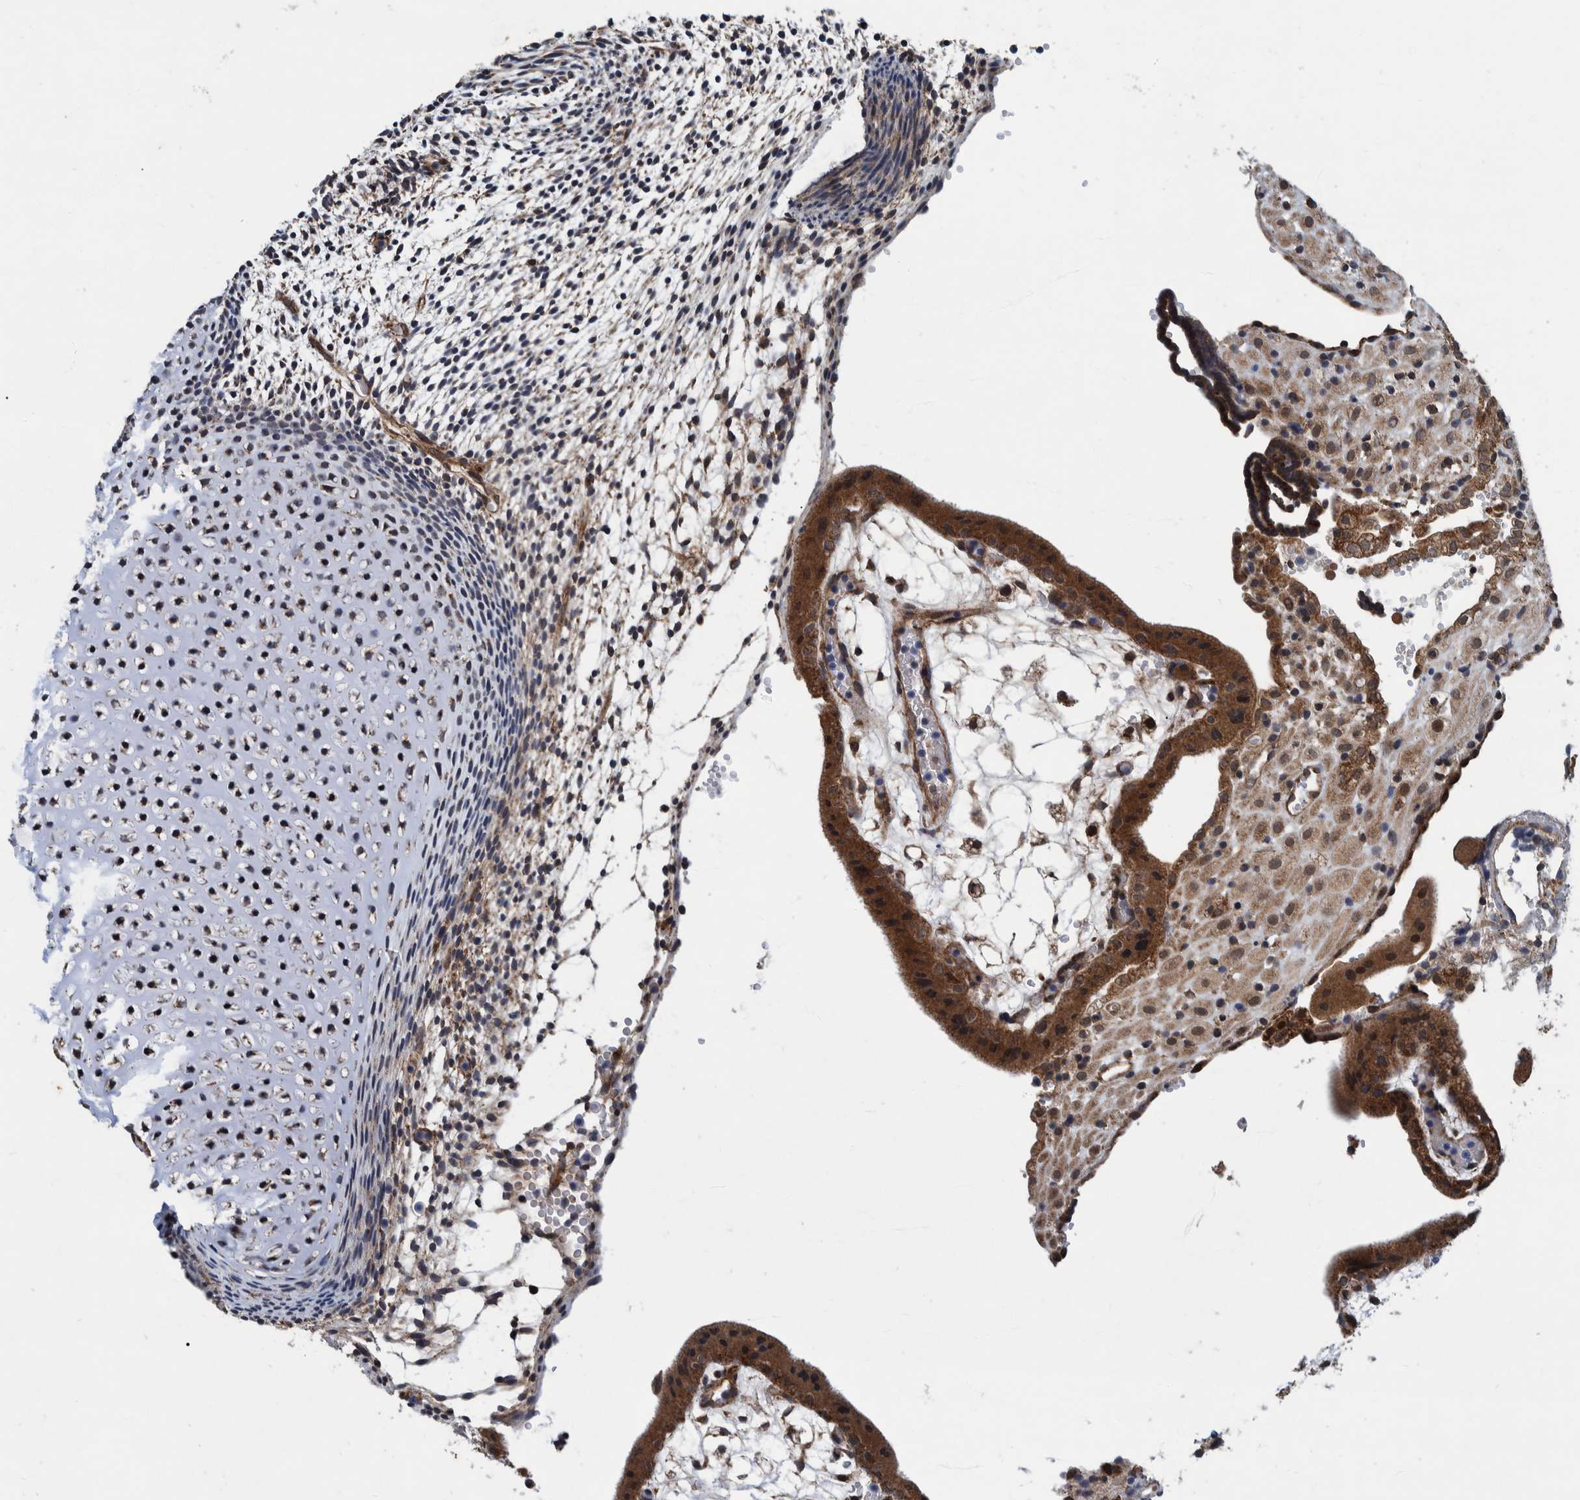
{"staining": {"intensity": "moderate", "quantity": ">75%", "location": "cytoplasmic/membranous"}, "tissue": "placenta", "cell_type": "Decidual cells", "image_type": "normal", "snomed": [{"axis": "morphology", "description": "Normal tissue, NOS"}, {"axis": "topography", "description": "Placenta"}], "caption": "An image of human placenta stained for a protein reveals moderate cytoplasmic/membranous brown staining in decidual cells.", "gene": "MRPS7", "patient": {"sex": "female", "age": 18}}